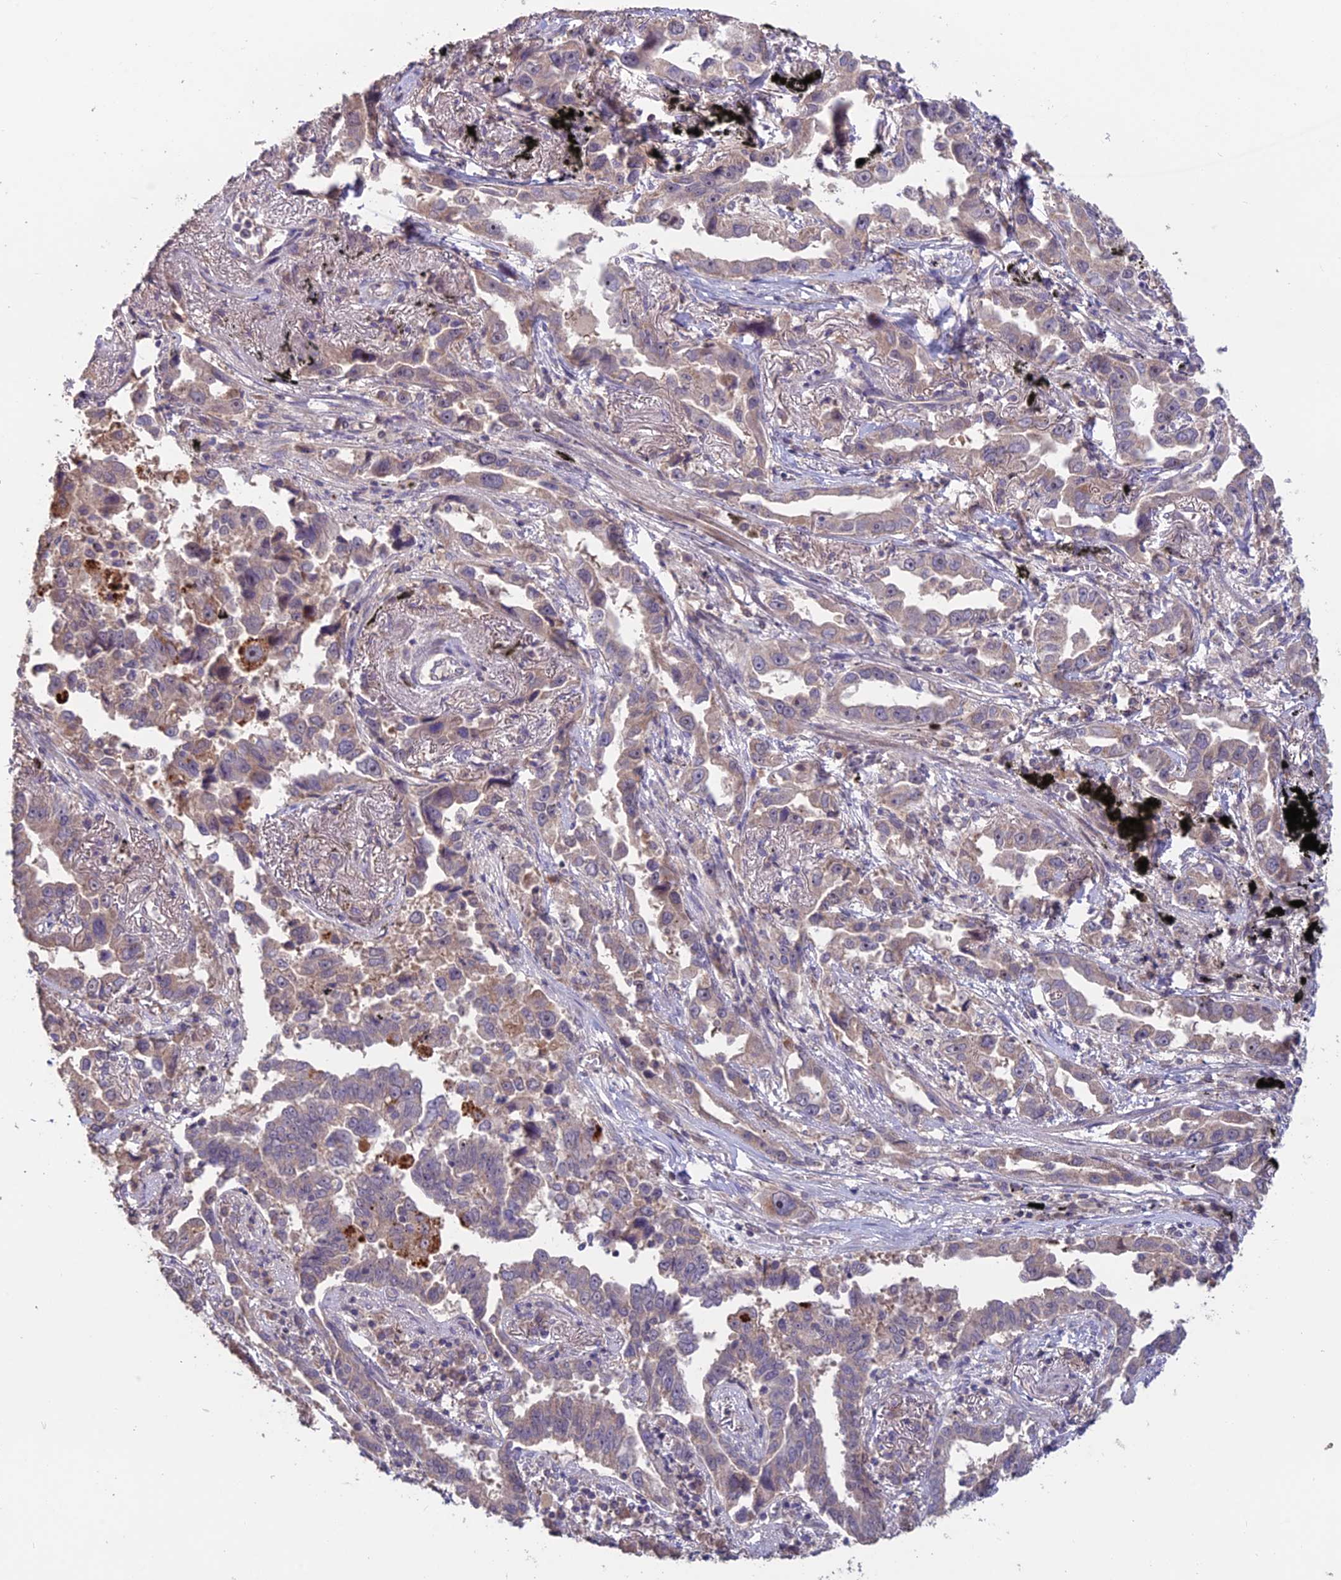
{"staining": {"intensity": "weak", "quantity": ">75%", "location": "cytoplasmic/membranous"}, "tissue": "lung cancer", "cell_type": "Tumor cells", "image_type": "cancer", "snomed": [{"axis": "morphology", "description": "Adenocarcinoma, NOS"}, {"axis": "topography", "description": "Lung"}], "caption": "This is an image of immunohistochemistry (IHC) staining of lung cancer, which shows weak expression in the cytoplasmic/membranous of tumor cells.", "gene": "SHISA5", "patient": {"sex": "male", "age": 67}}